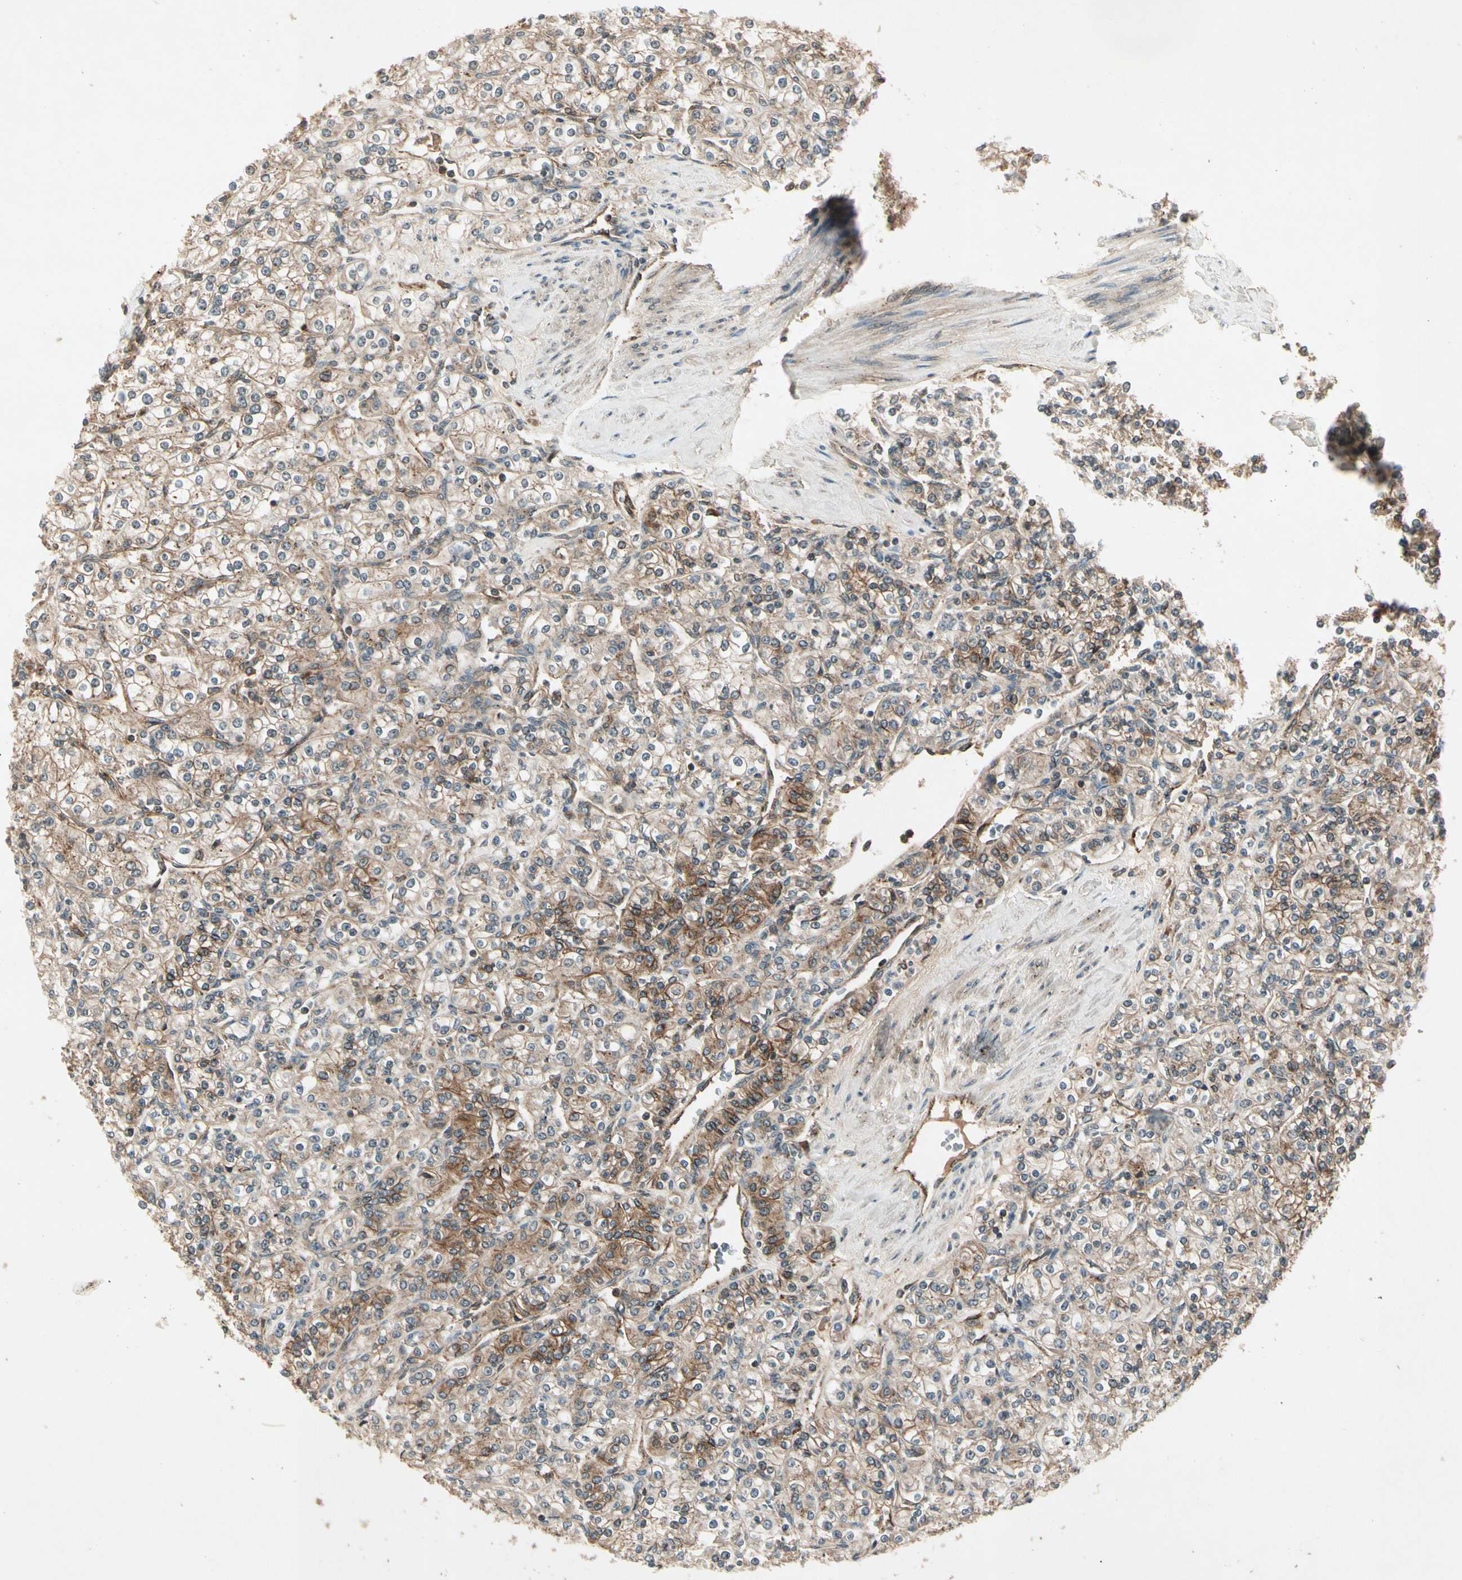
{"staining": {"intensity": "moderate", "quantity": "<25%", "location": "cytoplasmic/membranous"}, "tissue": "renal cancer", "cell_type": "Tumor cells", "image_type": "cancer", "snomed": [{"axis": "morphology", "description": "Adenocarcinoma, NOS"}, {"axis": "topography", "description": "Kidney"}], "caption": "Human adenocarcinoma (renal) stained for a protein (brown) exhibits moderate cytoplasmic/membranous positive expression in approximately <25% of tumor cells.", "gene": "FLOT1", "patient": {"sex": "male", "age": 77}}